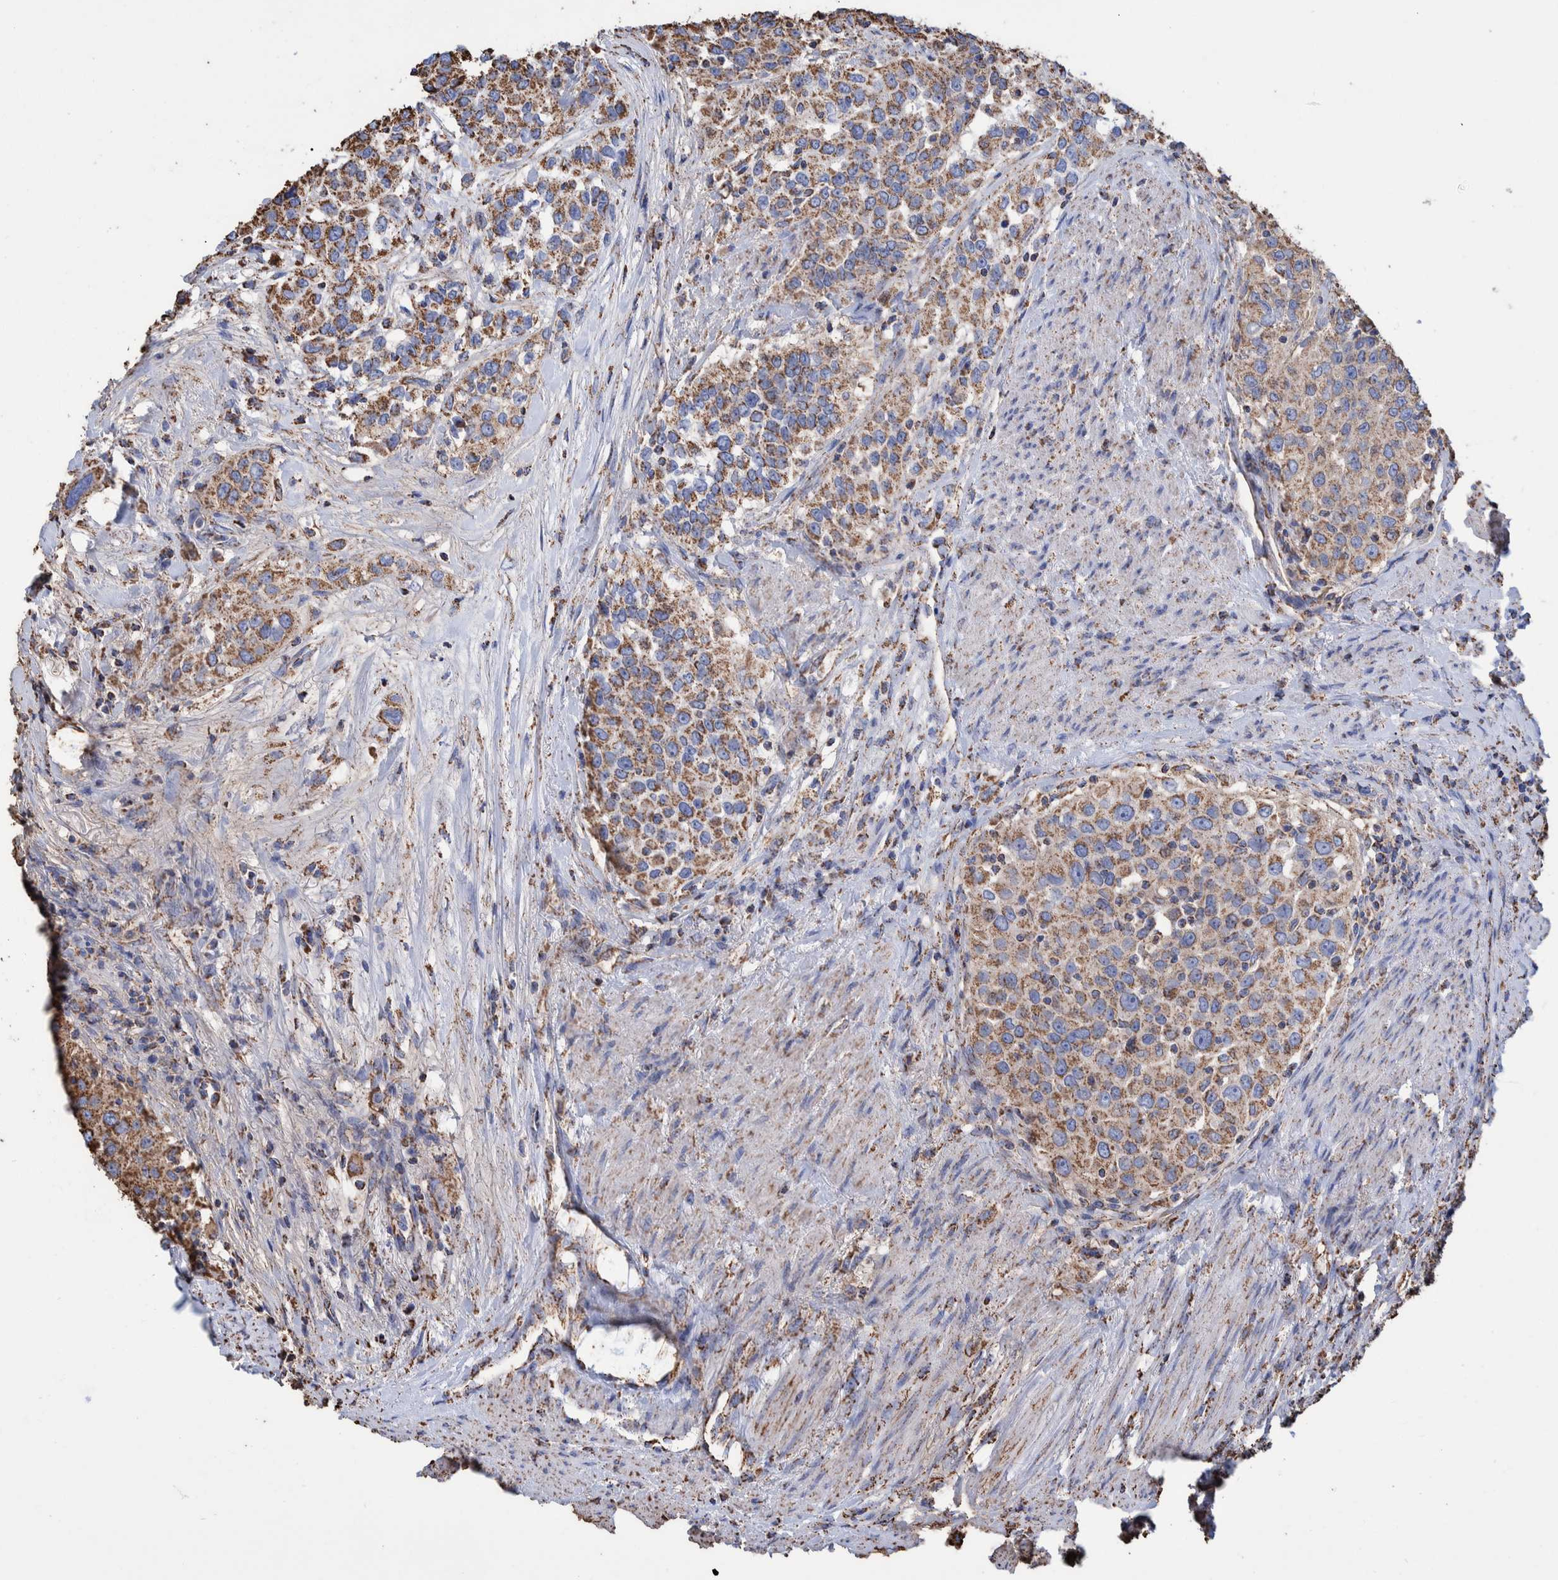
{"staining": {"intensity": "moderate", "quantity": ">75%", "location": "cytoplasmic/membranous"}, "tissue": "urothelial cancer", "cell_type": "Tumor cells", "image_type": "cancer", "snomed": [{"axis": "morphology", "description": "Urothelial carcinoma, High grade"}, {"axis": "topography", "description": "Urinary bladder"}], "caption": "Tumor cells display medium levels of moderate cytoplasmic/membranous positivity in about >75% of cells in human urothelial cancer.", "gene": "VPS26C", "patient": {"sex": "female", "age": 80}}